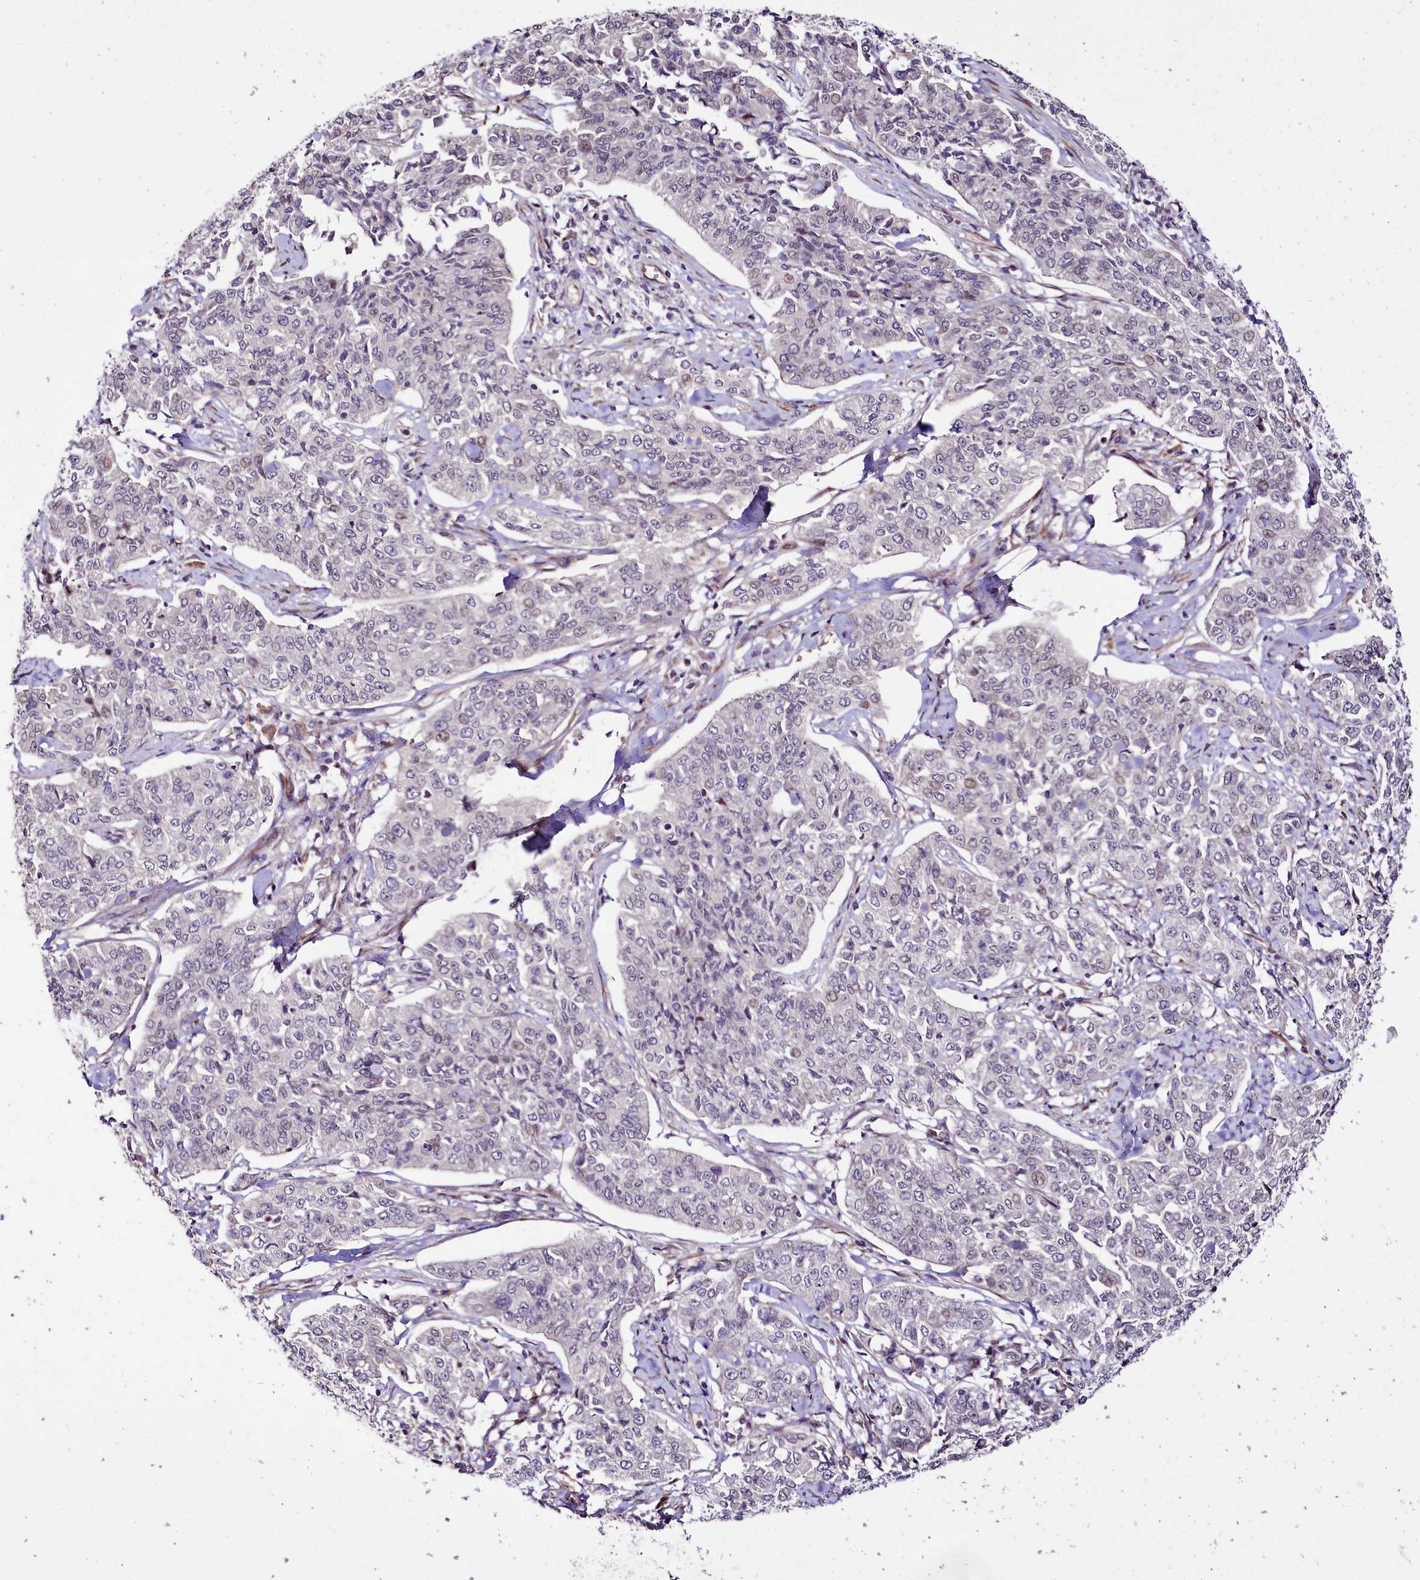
{"staining": {"intensity": "weak", "quantity": "<25%", "location": "nuclear"}, "tissue": "cervical cancer", "cell_type": "Tumor cells", "image_type": "cancer", "snomed": [{"axis": "morphology", "description": "Squamous cell carcinoma, NOS"}, {"axis": "topography", "description": "Cervix"}], "caption": "This is an immunohistochemistry photomicrograph of squamous cell carcinoma (cervical). There is no staining in tumor cells.", "gene": "CUTC", "patient": {"sex": "female", "age": 35}}